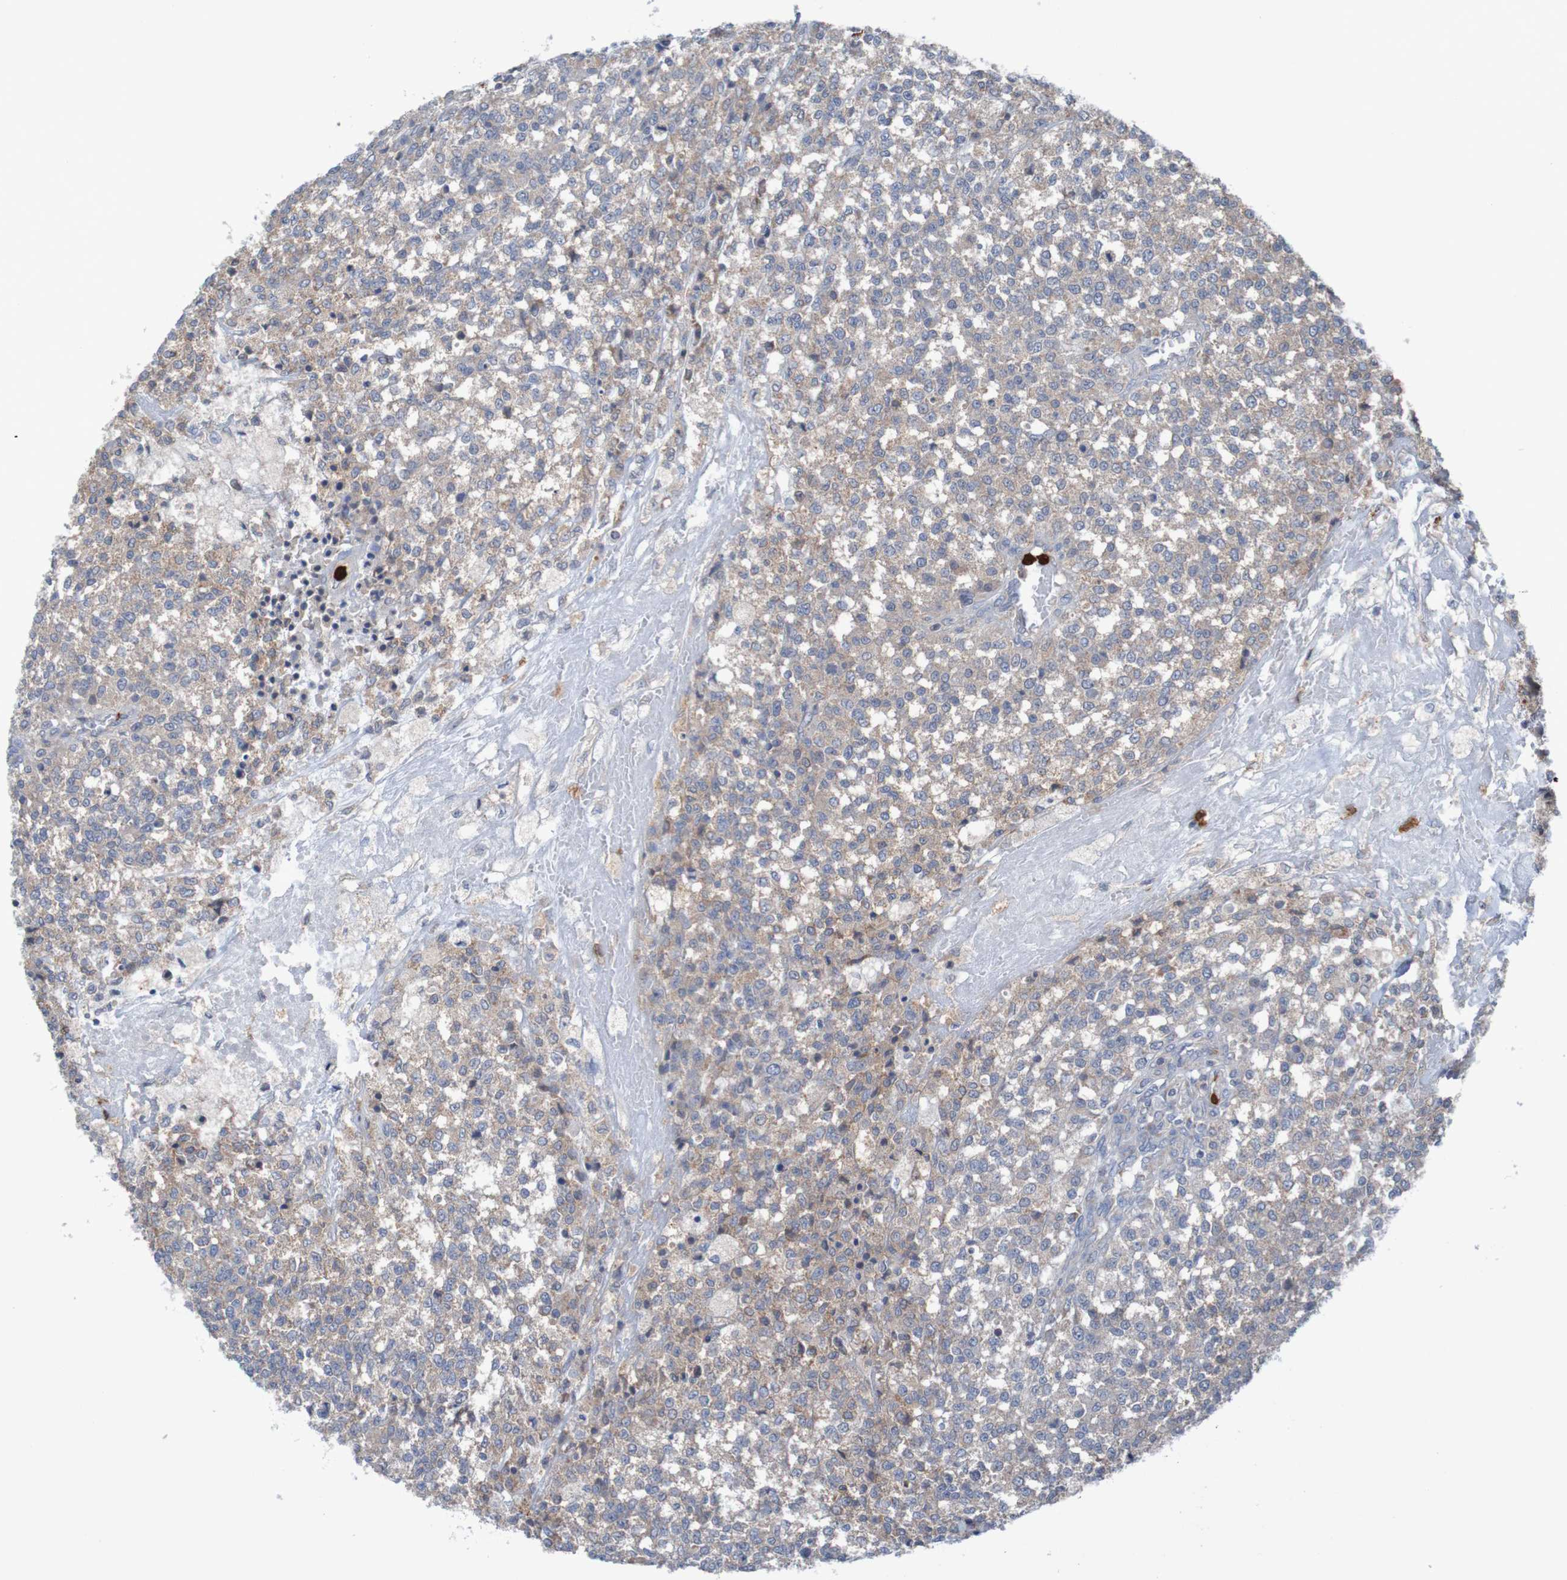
{"staining": {"intensity": "weak", "quantity": ">75%", "location": "cytoplasmic/membranous"}, "tissue": "testis cancer", "cell_type": "Tumor cells", "image_type": "cancer", "snomed": [{"axis": "morphology", "description": "Seminoma, NOS"}, {"axis": "topography", "description": "Testis"}], "caption": "A brown stain highlights weak cytoplasmic/membranous expression of a protein in human seminoma (testis) tumor cells.", "gene": "PARP4", "patient": {"sex": "male", "age": 59}}